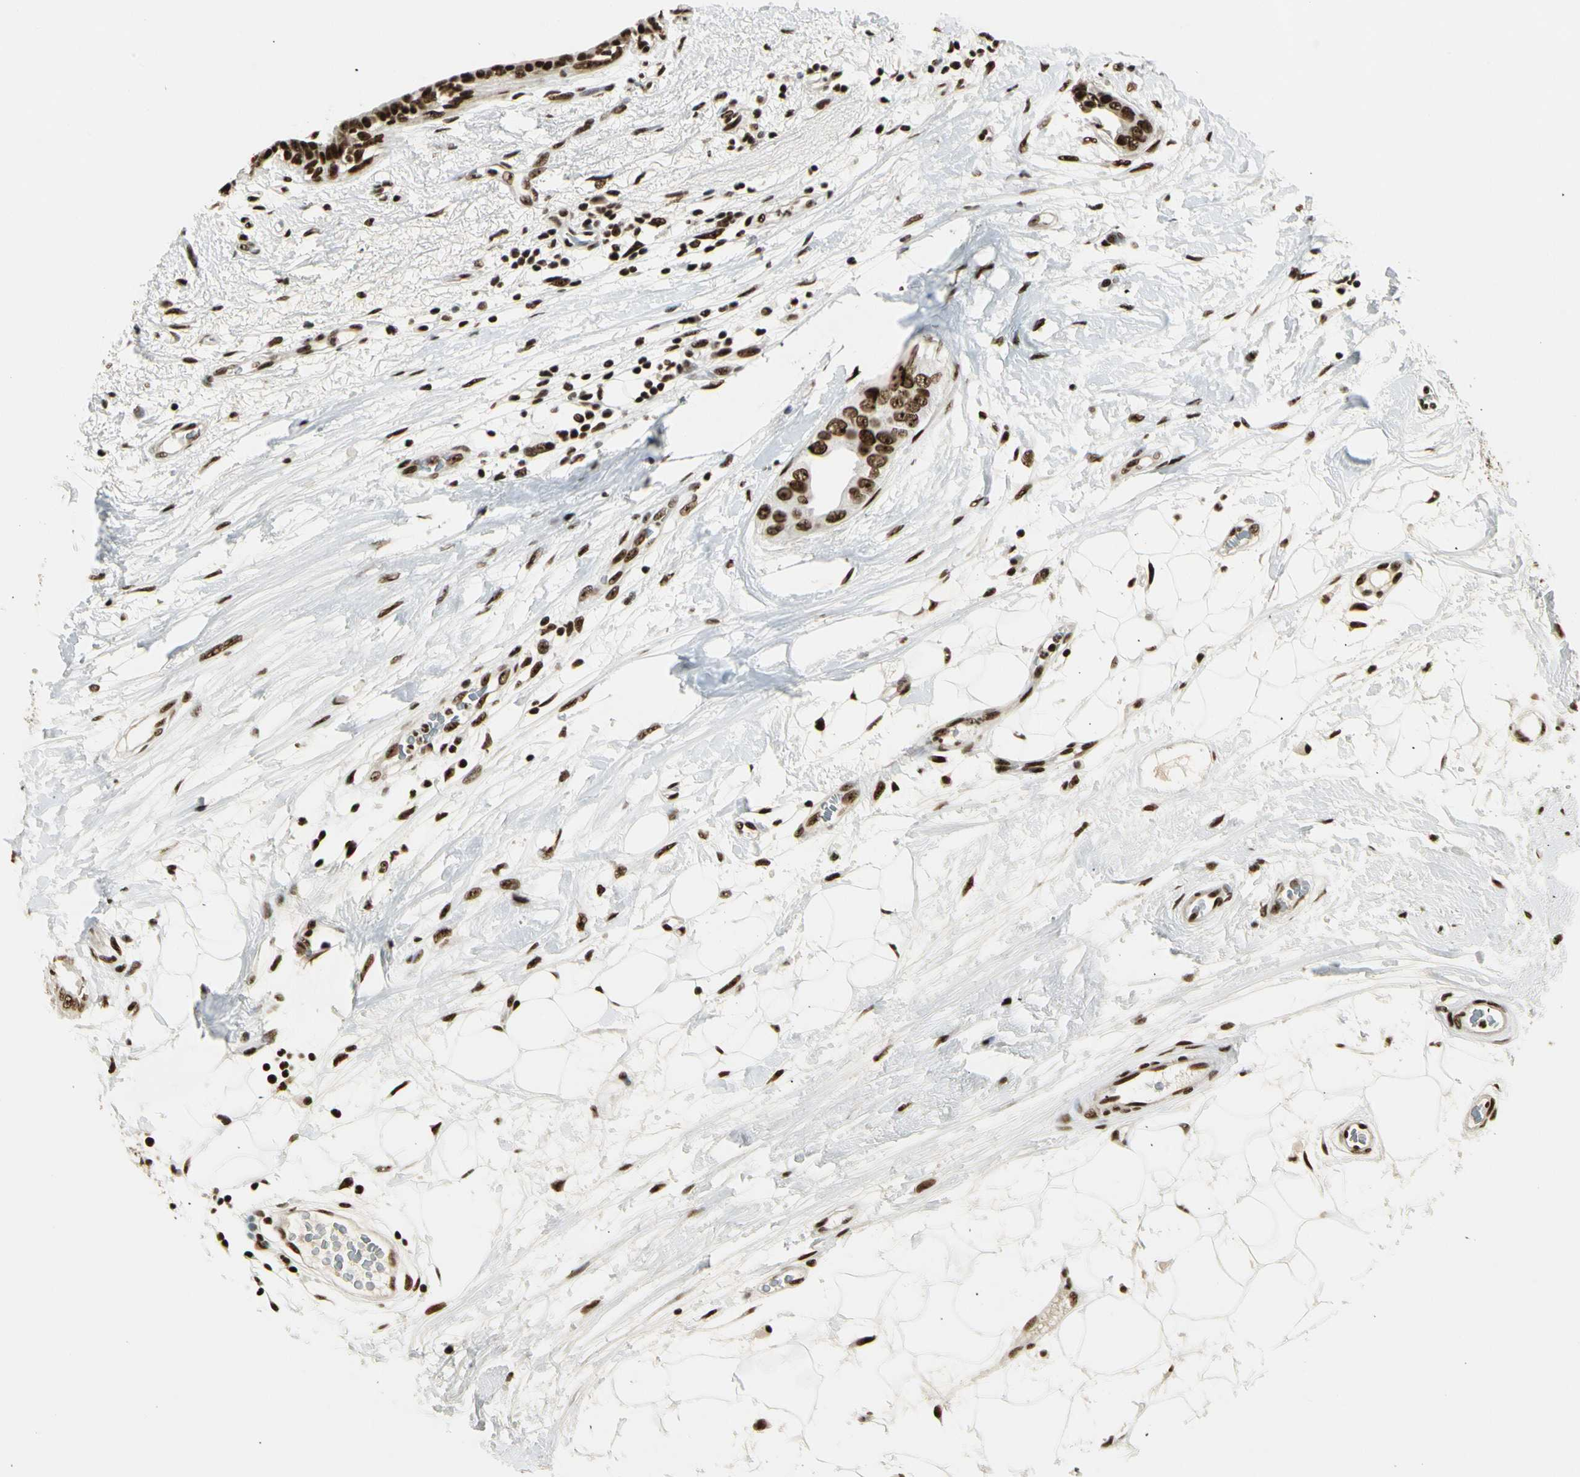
{"staining": {"intensity": "strong", "quantity": ">75%", "location": "nuclear"}, "tissue": "breast cancer", "cell_type": "Tumor cells", "image_type": "cancer", "snomed": [{"axis": "morphology", "description": "Duct carcinoma"}, {"axis": "topography", "description": "Breast"}], "caption": "A brown stain highlights strong nuclear expression of a protein in human breast cancer tumor cells.", "gene": "UBTF", "patient": {"sex": "female", "age": 40}}